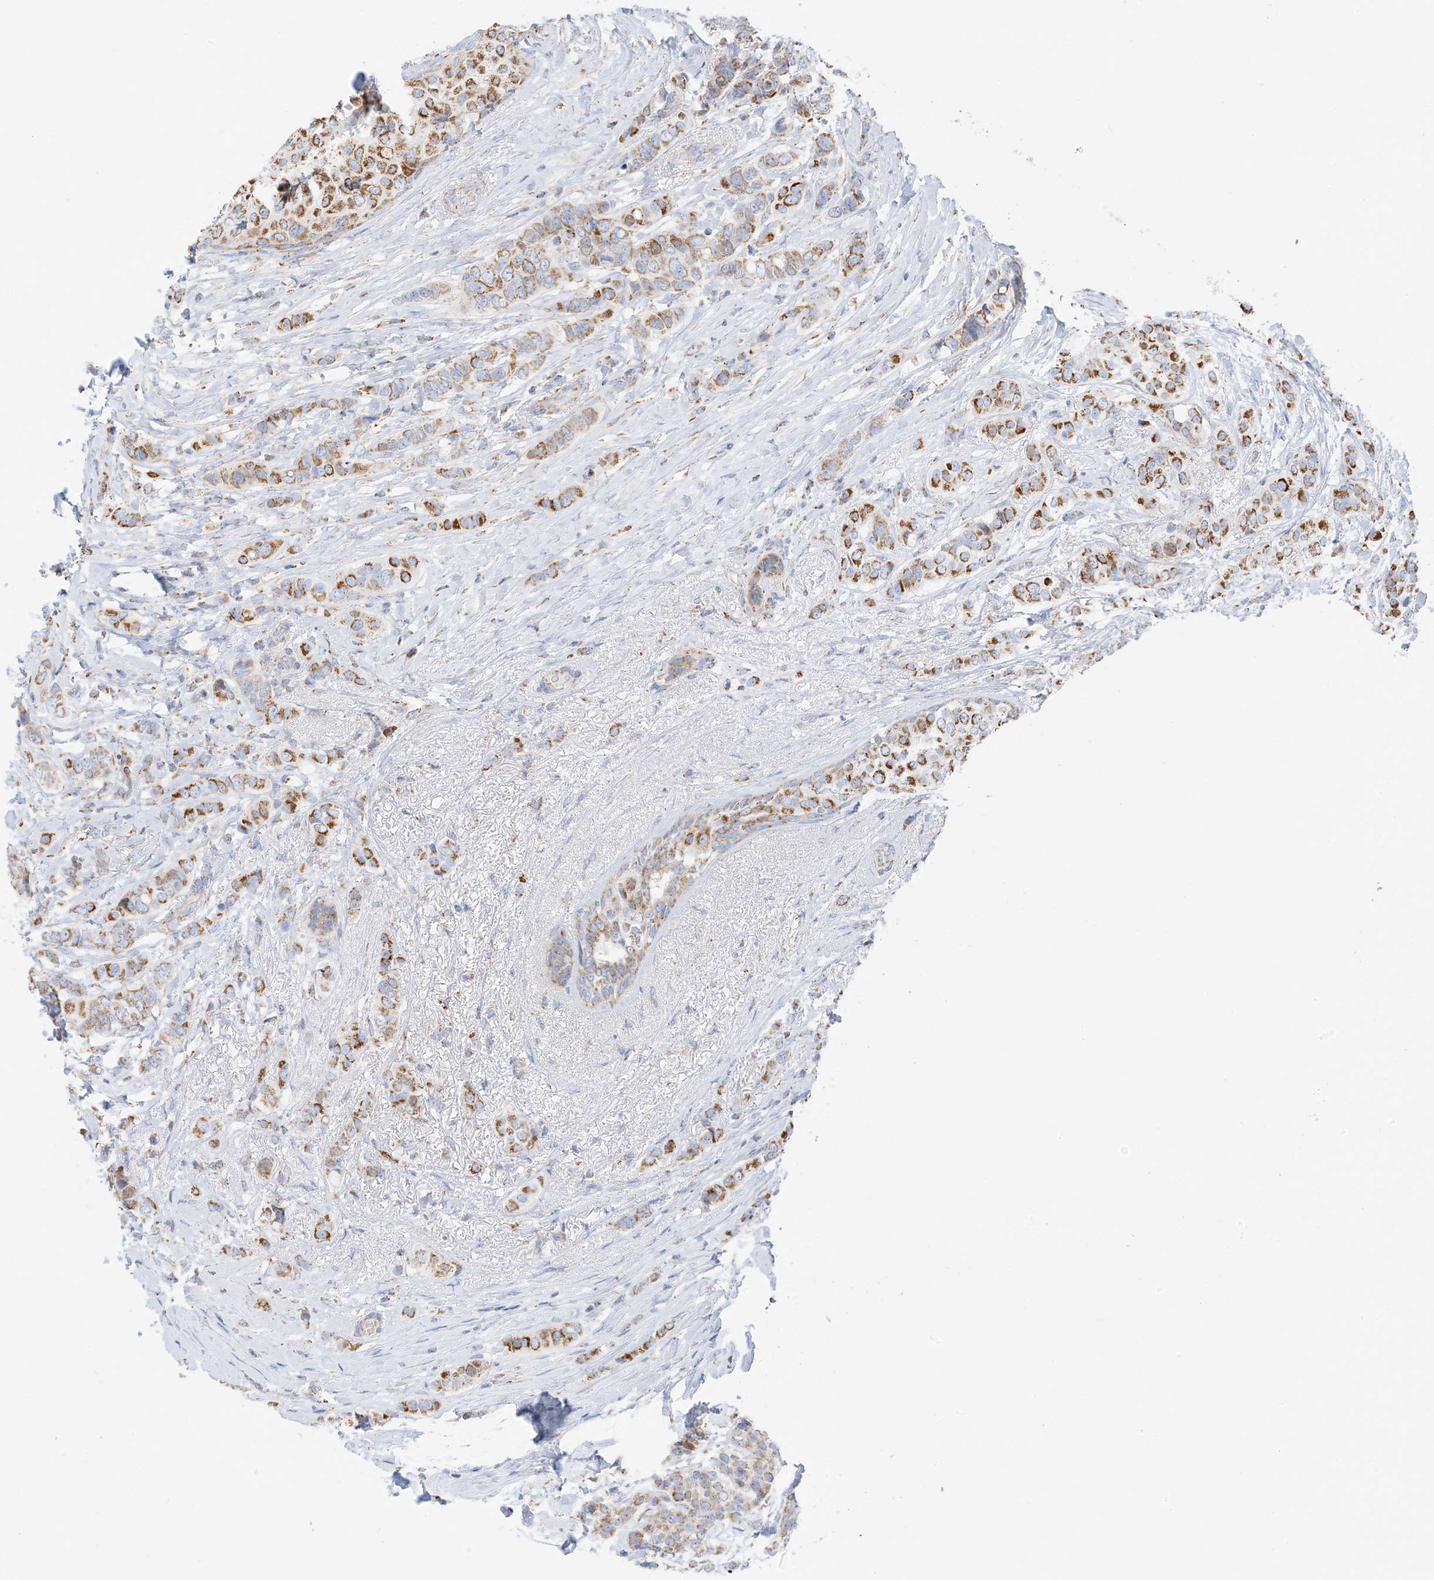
{"staining": {"intensity": "strong", "quantity": ">75%", "location": "cytoplasmic/membranous"}, "tissue": "breast cancer", "cell_type": "Tumor cells", "image_type": "cancer", "snomed": [{"axis": "morphology", "description": "Lobular carcinoma"}, {"axis": "topography", "description": "Breast"}], "caption": "The histopathology image shows a brown stain indicating the presence of a protein in the cytoplasmic/membranous of tumor cells in lobular carcinoma (breast). (Stains: DAB (3,3'-diaminobenzidine) in brown, nuclei in blue, Microscopy: brightfield microscopy at high magnification).", "gene": "CAPN13", "patient": {"sex": "female", "age": 51}}